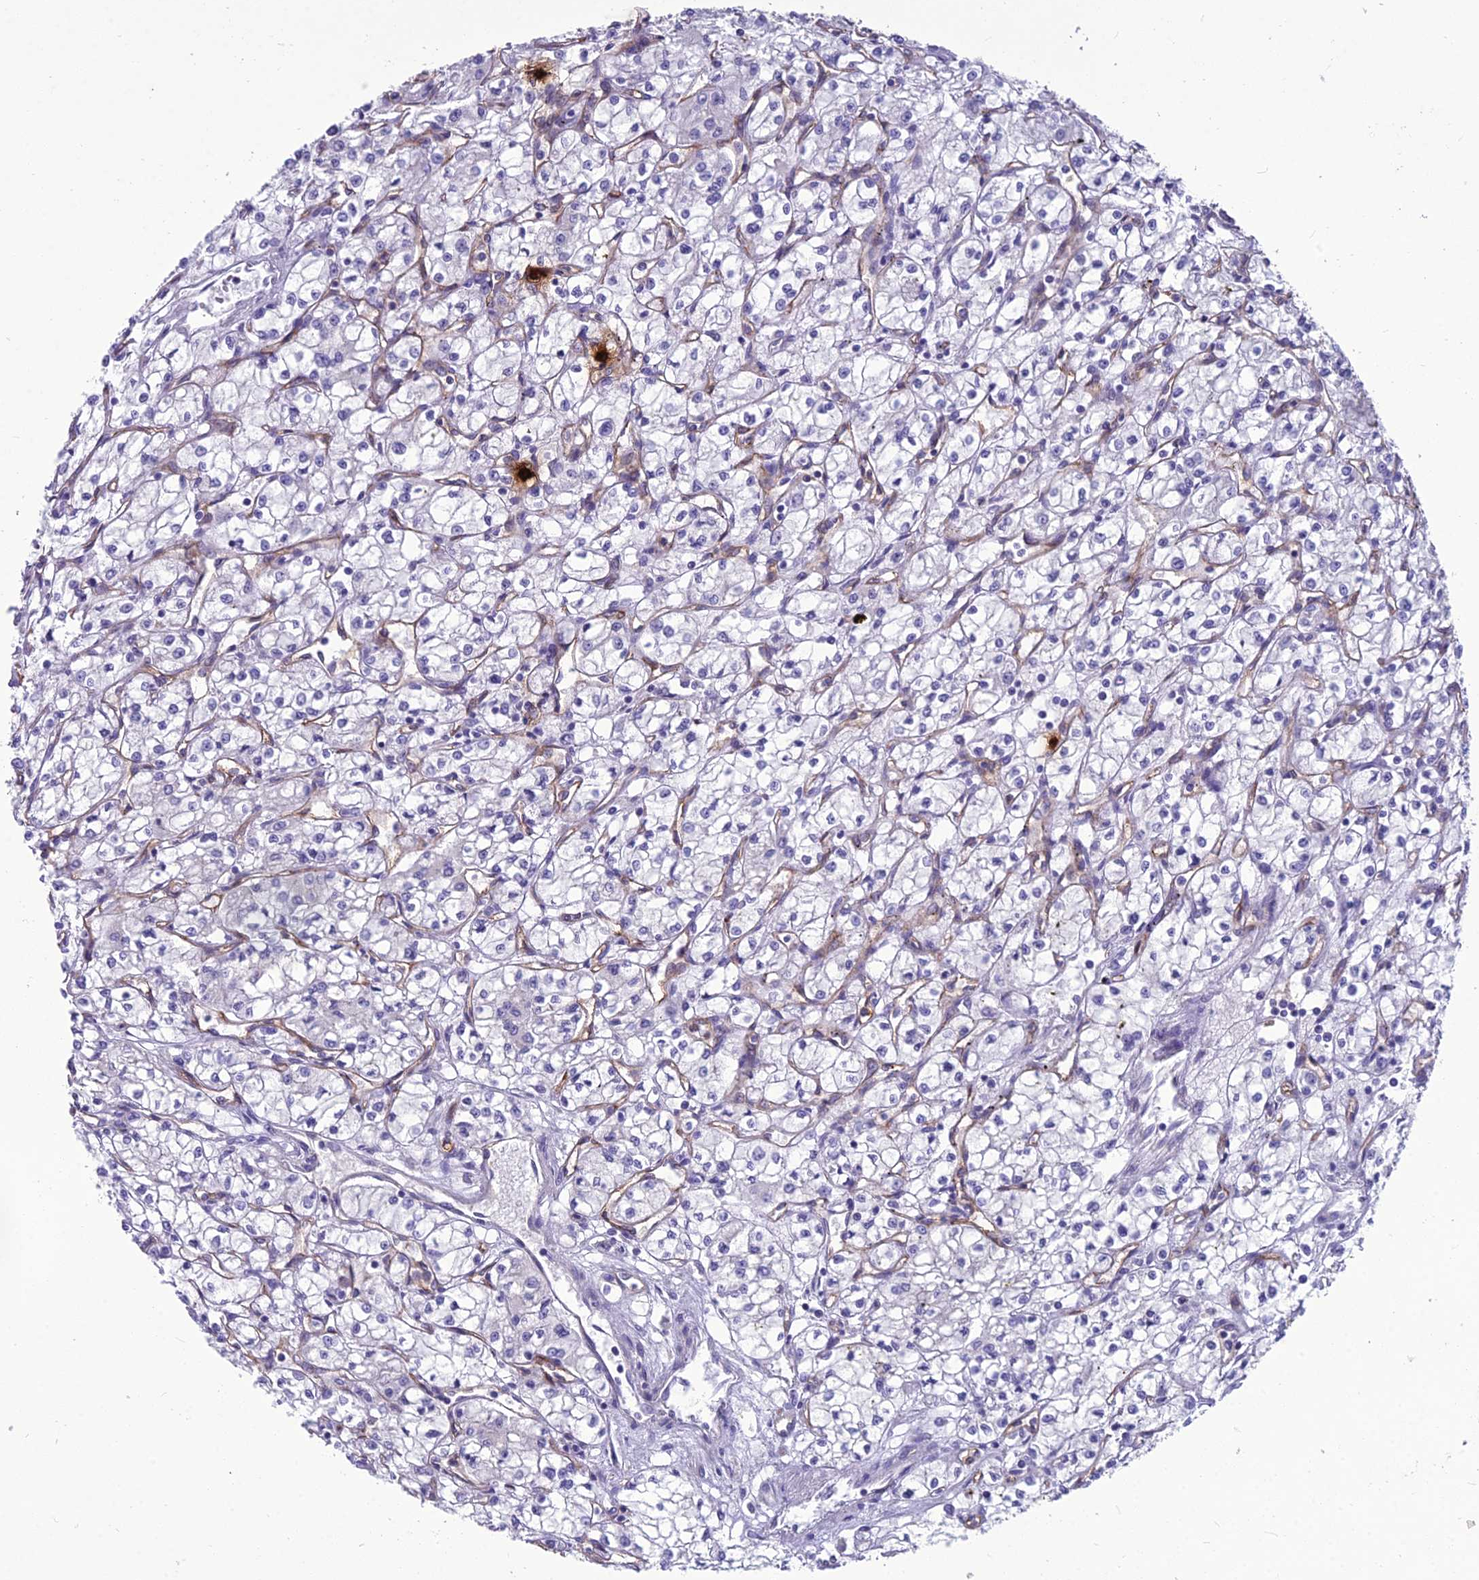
{"staining": {"intensity": "negative", "quantity": "none", "location": "none"}, "tissue": "renal cancer", "cell_type": "Tumor cells", "image_type": "cancer", "snomed": [{"axis": "morphology", "description": "Adenocarcinoma, NOS"}, {"axis": "topography", "description": "Kidney"}], "caption": "IHC histopathology image of neoplastic tissue: human renal cancer stained with DAB exhibits no significant protein expression in tumor cells.", "gene": "BBS7", "patient": {"sex": "male", "age": 59}}